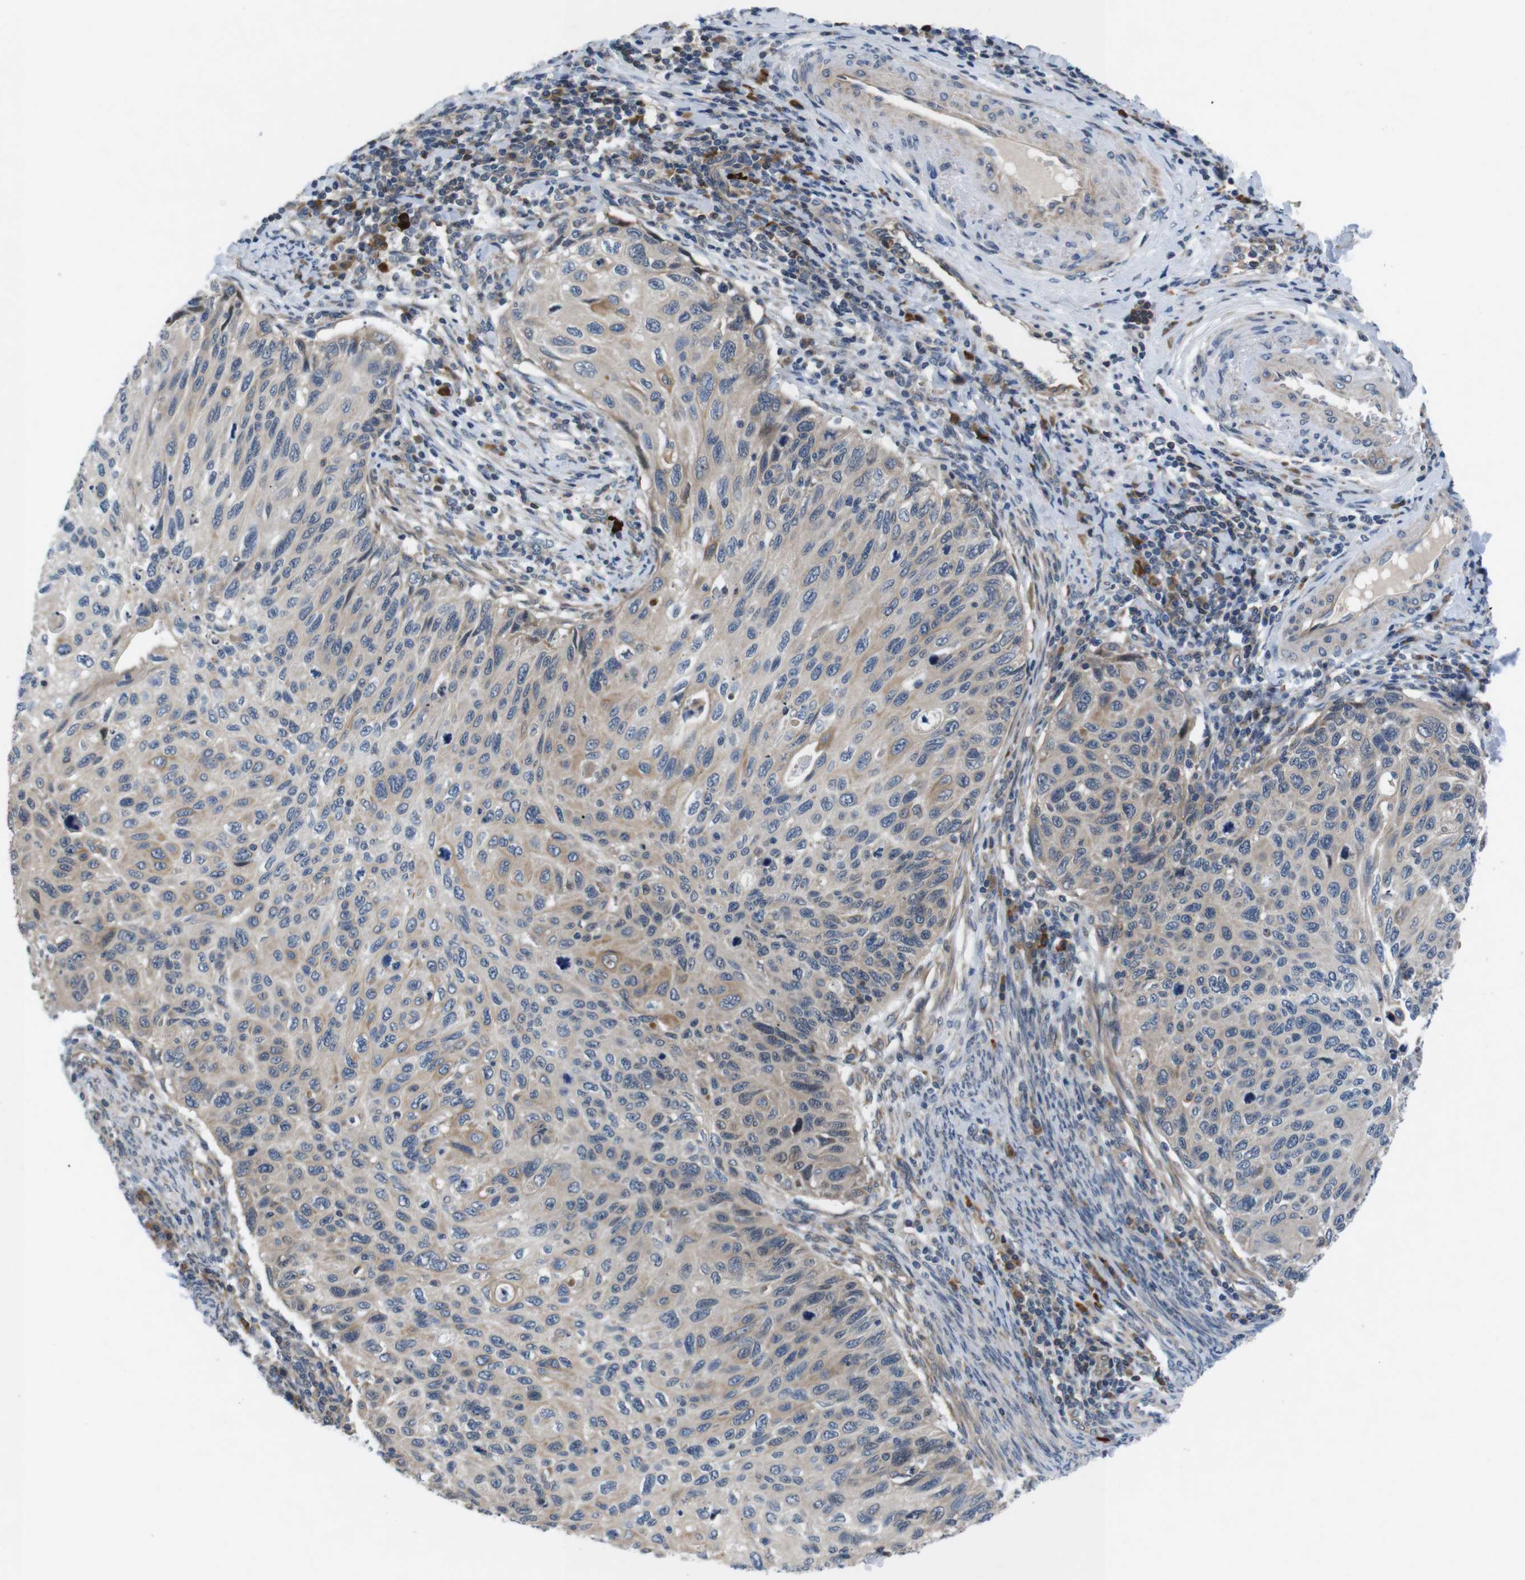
{"staining": {"intensity": "moderate", "quantity": ">75%", "location": "cytoplasmic/membranous"}, "tissue": "cervical cancer", "cell_type": "Tumor cells", "image_type": "cancer", "snomed": [{"axis": "morphology", "description": "Squamous cell carcinoma, NOS"}, {"axis": "topography", "description": "Cervix"}], "caption": "Human cervical cancer (squamous cell carcinoma) stained for a protein (brown) demonstrates moderate cytoplasmic/membranous positive expression in approximately >75% of tumor cells.", "gene": "JAK1", "patient": {"sex": "female", "age": 70}}